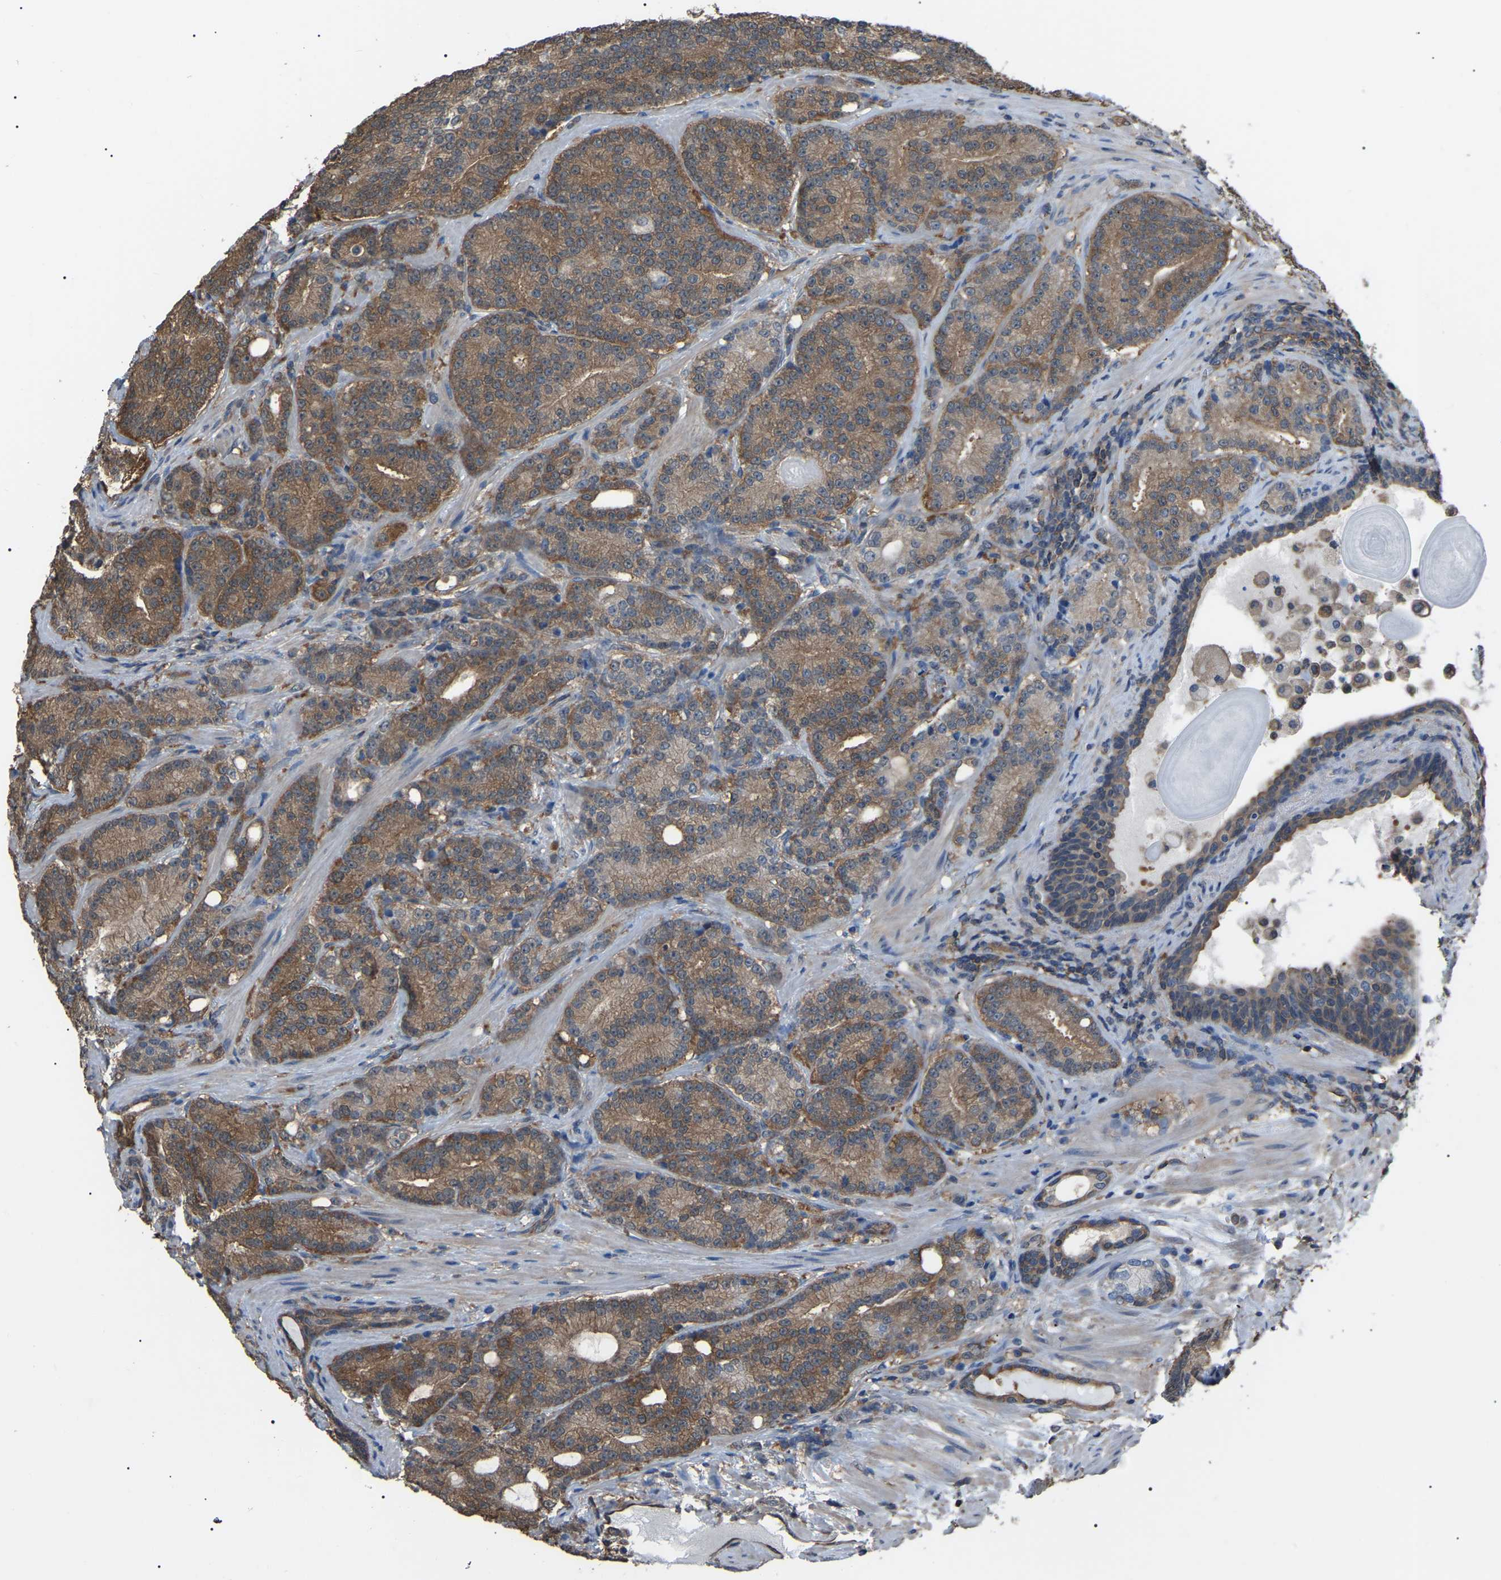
{"staining": {"intensity": "moderate", "quantity": ">75%", "location": "cytoplasmic/membranous"}, "tissue": "prostate cancer", "cell_type": "Tumor cells", "image_type": "cancer", "snomed": [{"axis": "morphology", "description": "Adenocarcinoma, High grade"}, {"axis": "topography", "description": "Prostate"}], "caption": "Human high-grade adenocarcinoma (prostate) stained for a protein (brown) shows moderate cytoplasmic/membranous positive positivity in approximately >75% of tumor cells.", "gene": "PDCD5", "patient": {"sex": "male", "age": 61}}